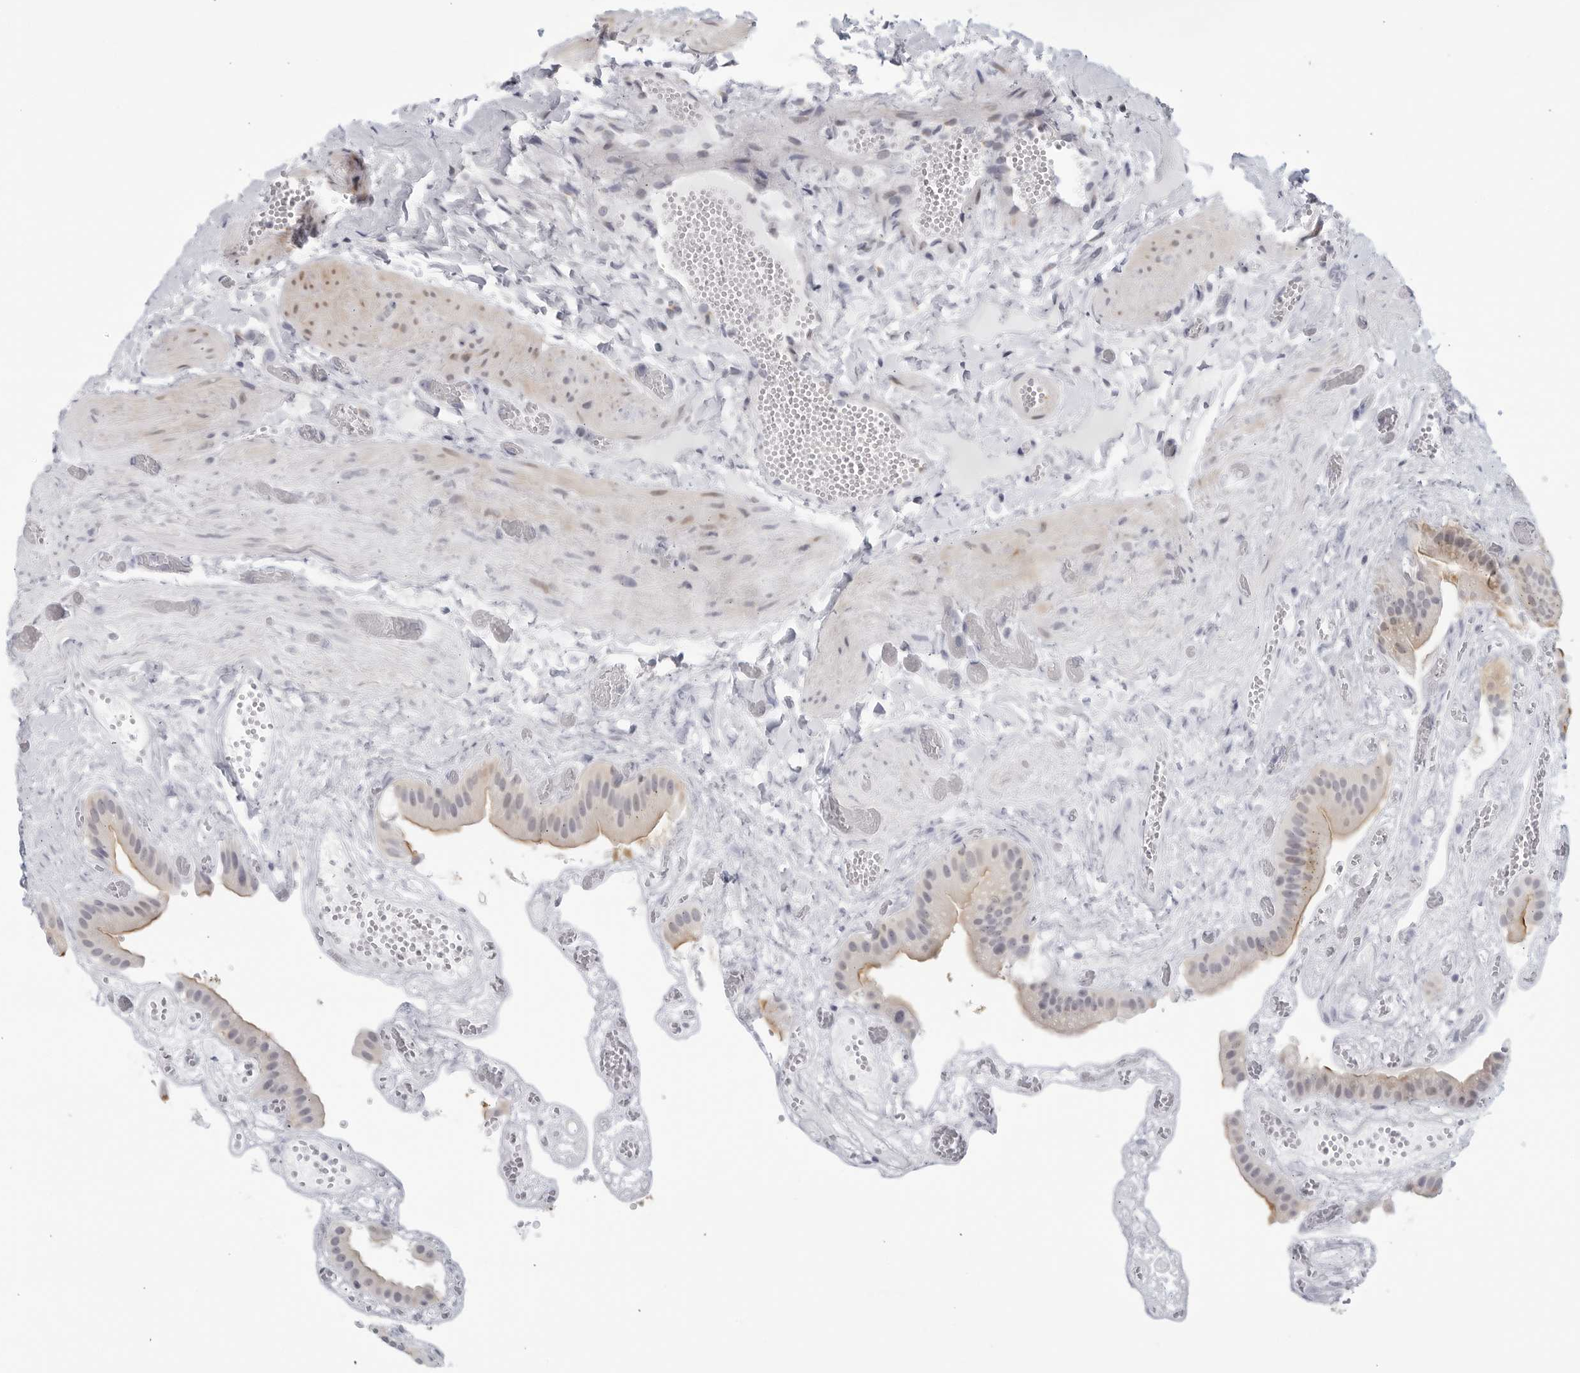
{"staining": {"intensity": "weak", "quantity": "<25%", "location": "cytoplasmic/membranous"}, "tissue": "gallbladder", "cell_type": "Glandular cells", "image_type": "normal", "snomed": [{"axis": "morphology", "description": "Normal tissue, NOS"}, {"axis": "topography", "description": "Gallbladder"}], "caption": "This photomicrograph is of unremarkable gallbladder stained with IHC to label a protein in brown with the nuclei are counter-stained blue. There is no expression in glandular cells. (Stains: DAB (3,3'-diaminobenzidine) IHC with hematoxylin counter stain, Microscopy: brightfield microscopy at high magnification).", "gene": "WDTC1", "patient": {"sex": "female", "age": 64}}